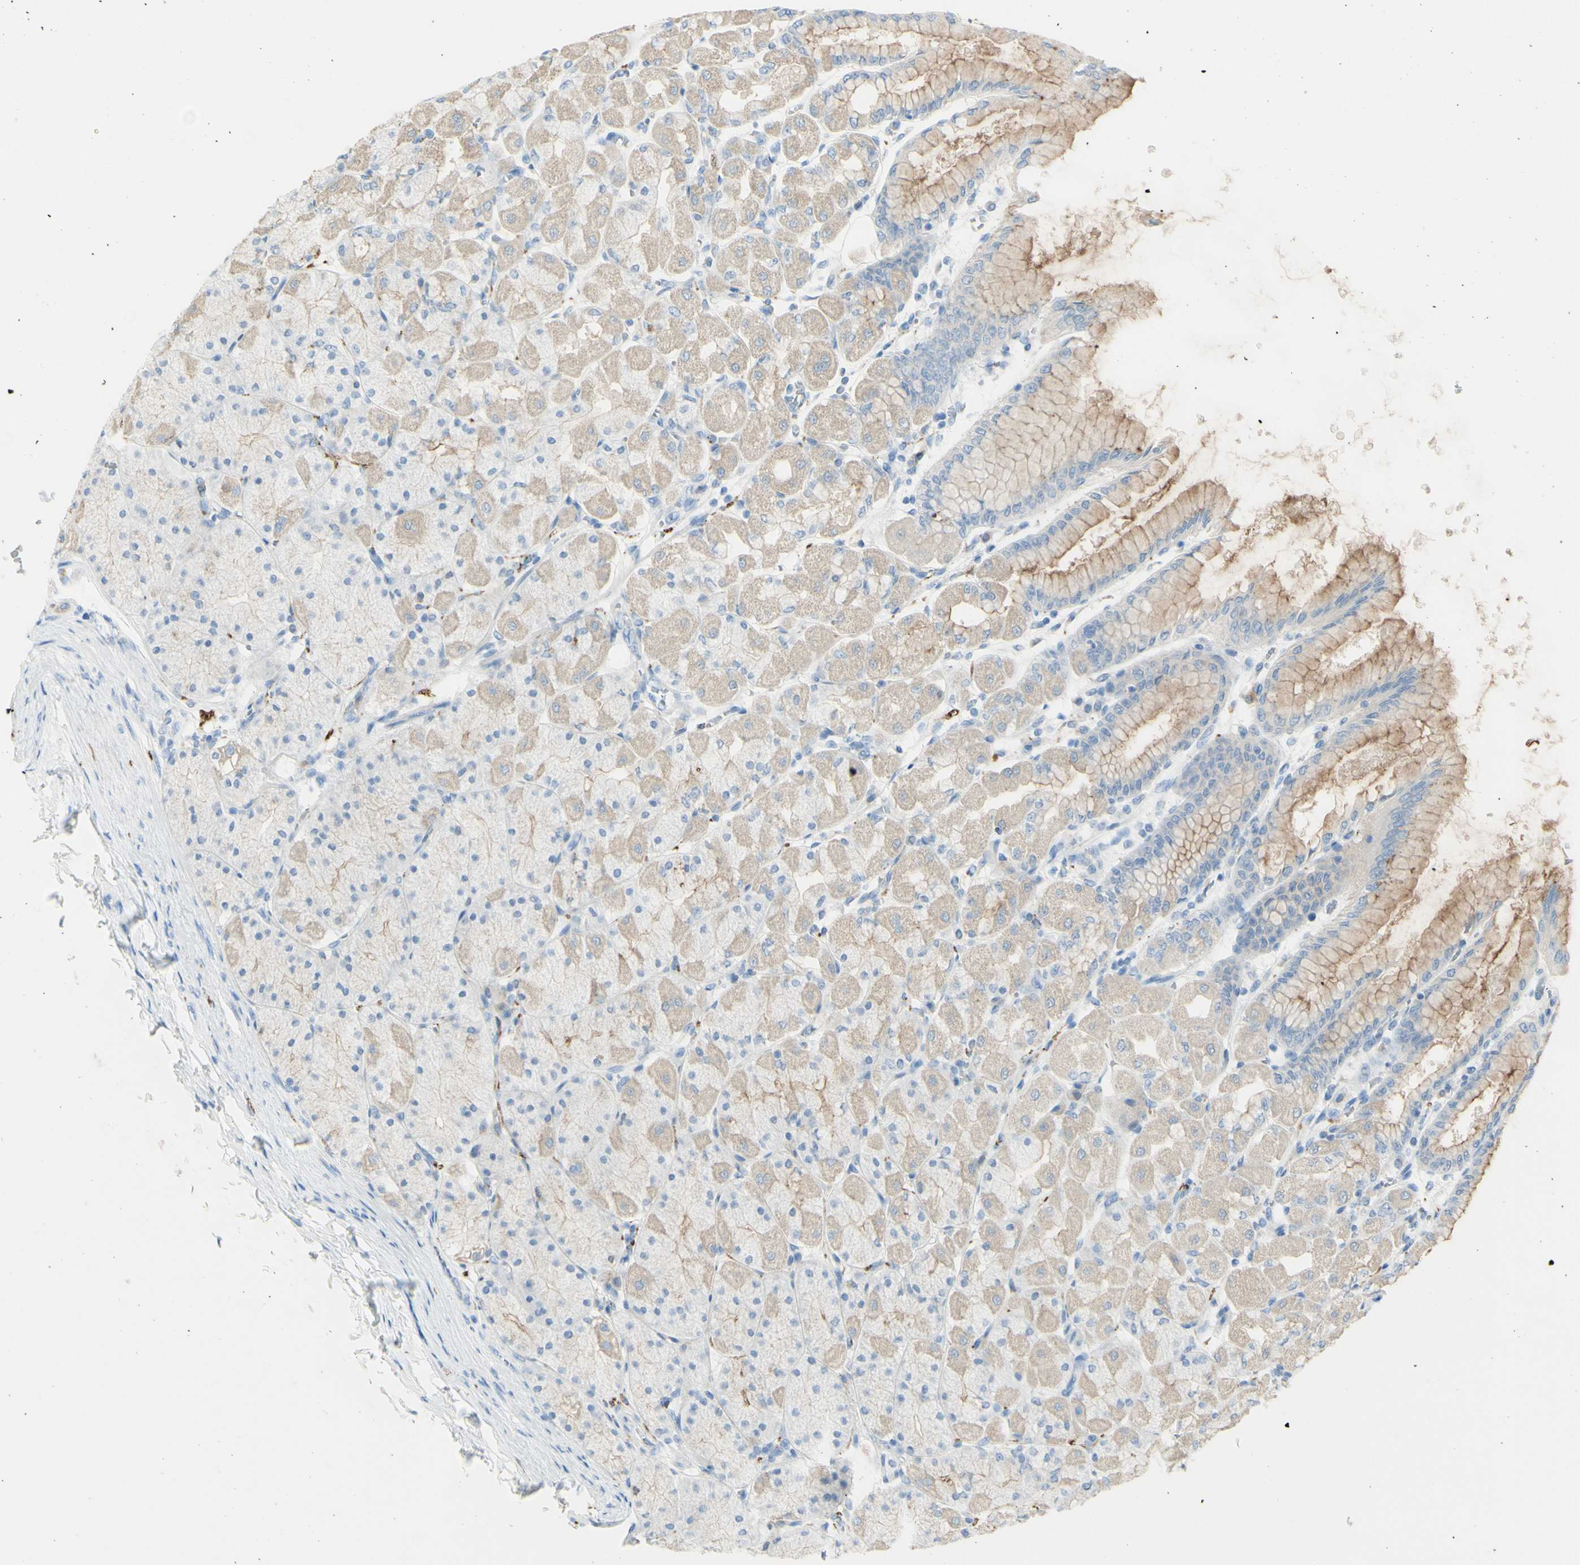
{"staining": {"intensity": "moderate", "quantity": "25%-75%", "location": "cytoplasmic/membranous"}, "tissue": "stomach", "cell_type": "Glandular cells", "image_type": "normal", "snomed": [{"axis": "morphology", "description": "Normal tissue, NOS"}, {"axis": "topography", "description": "Stomach, upper"}], "caption": "The histopathology image reveals staining of unremarkable stomach, revealing moderate cytoplasmic/membranous protein staining (brown color) within glandular cells.", "gene": "TSPAN1", "patient": {"sex": "female", "age": 56}}